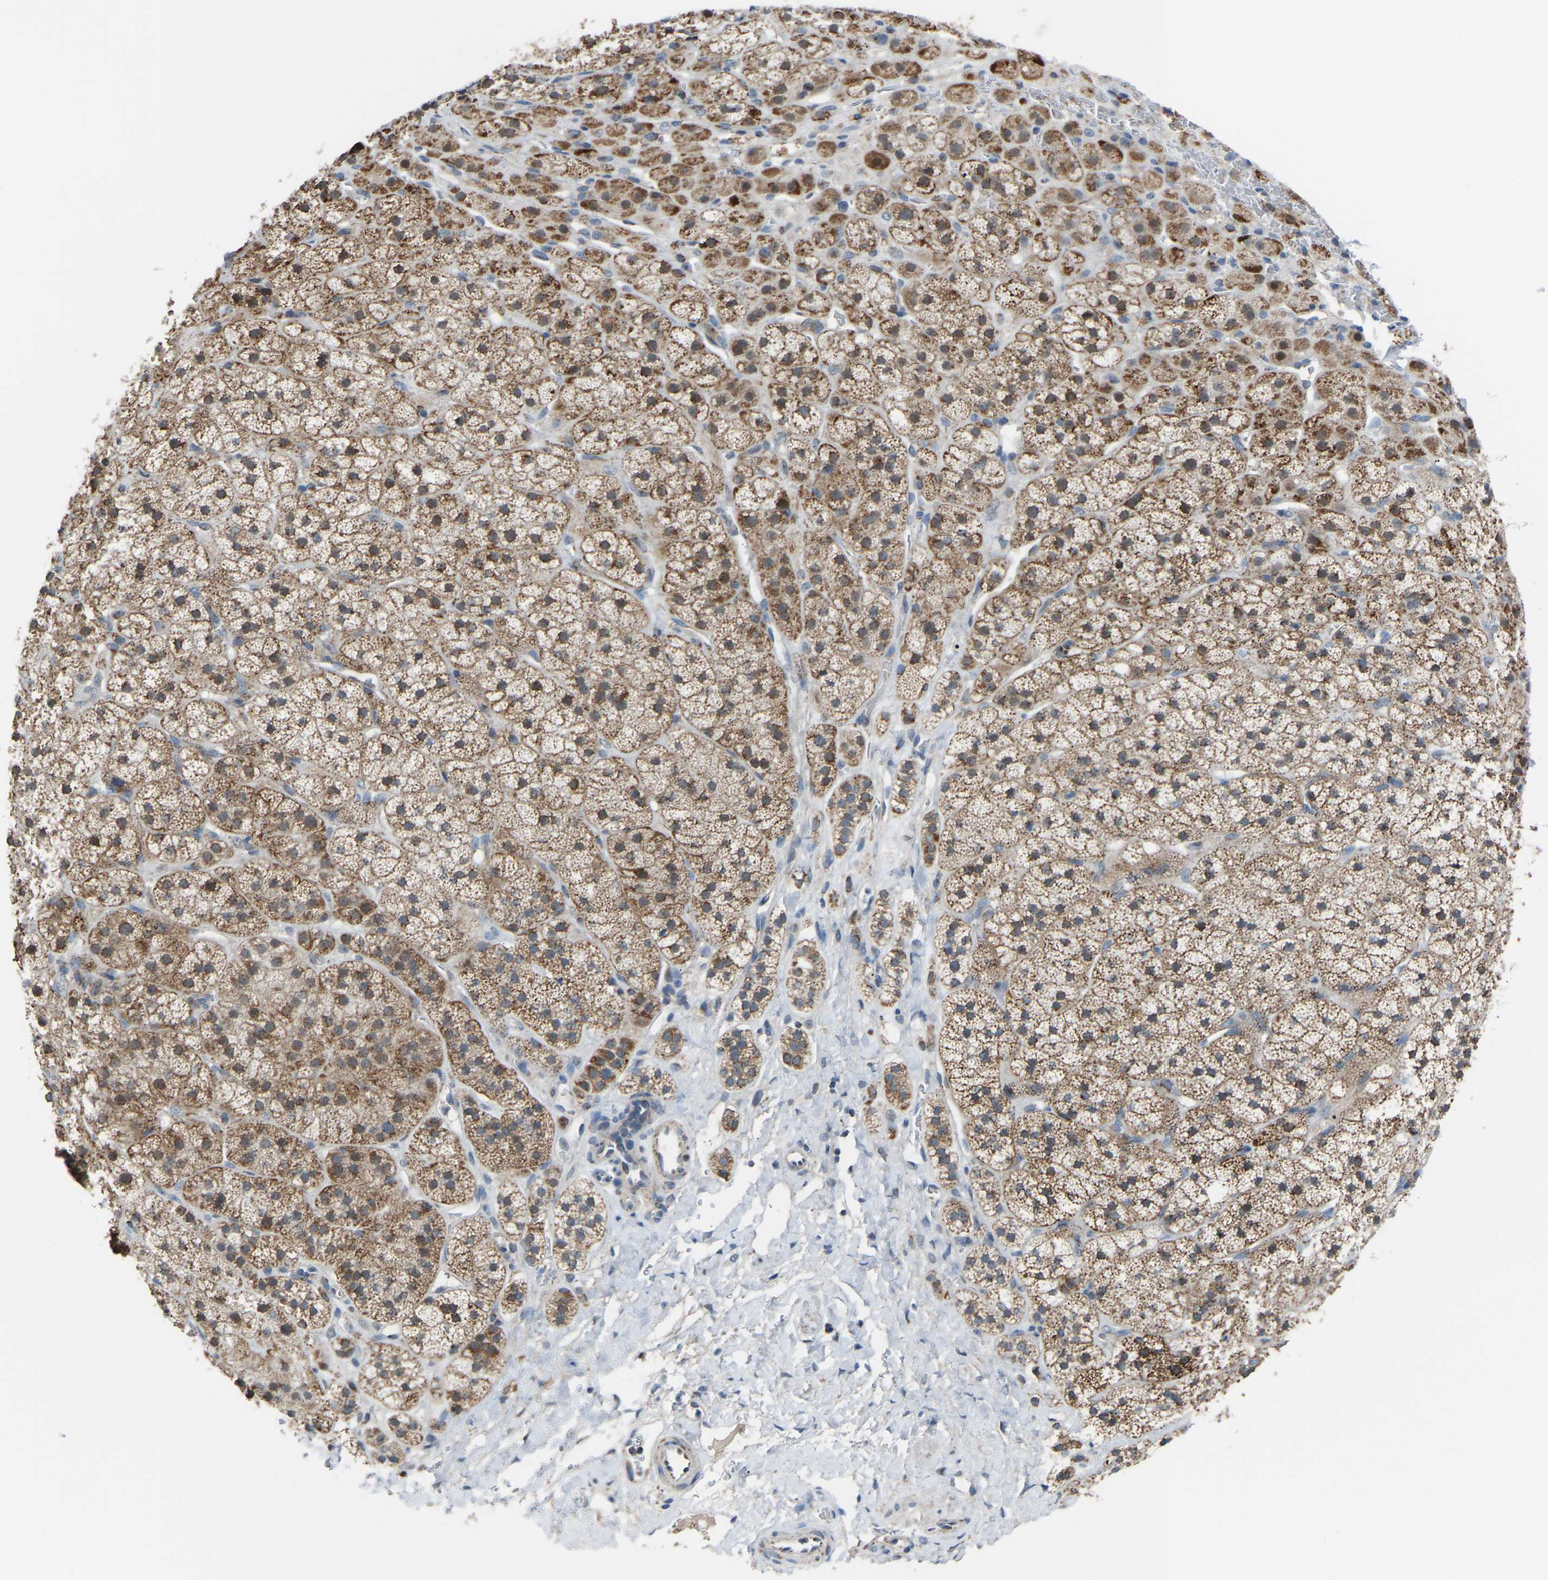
{"staining": {"intensity": "moderate", "quantity": ">75%", "location": "cytoplasmic/membranous"}, "tissue": "adrenal gland", "cell_type": "Glandular cells", "image_type": "normal", "snomed": [{"axis": "morphology", "description": "Normal tissue, NOS"}, {"axis": "topography", "description": "Adrenal gland"}], "caption": "About >75% of glandular cells in normal human adrenal gland exhibit moderate cytoplasmic/membranous protein staining as visualized by brown immunohistochemical staining.", "gene": "CANT1", "patient": {"sex": "male", "age": 56}}